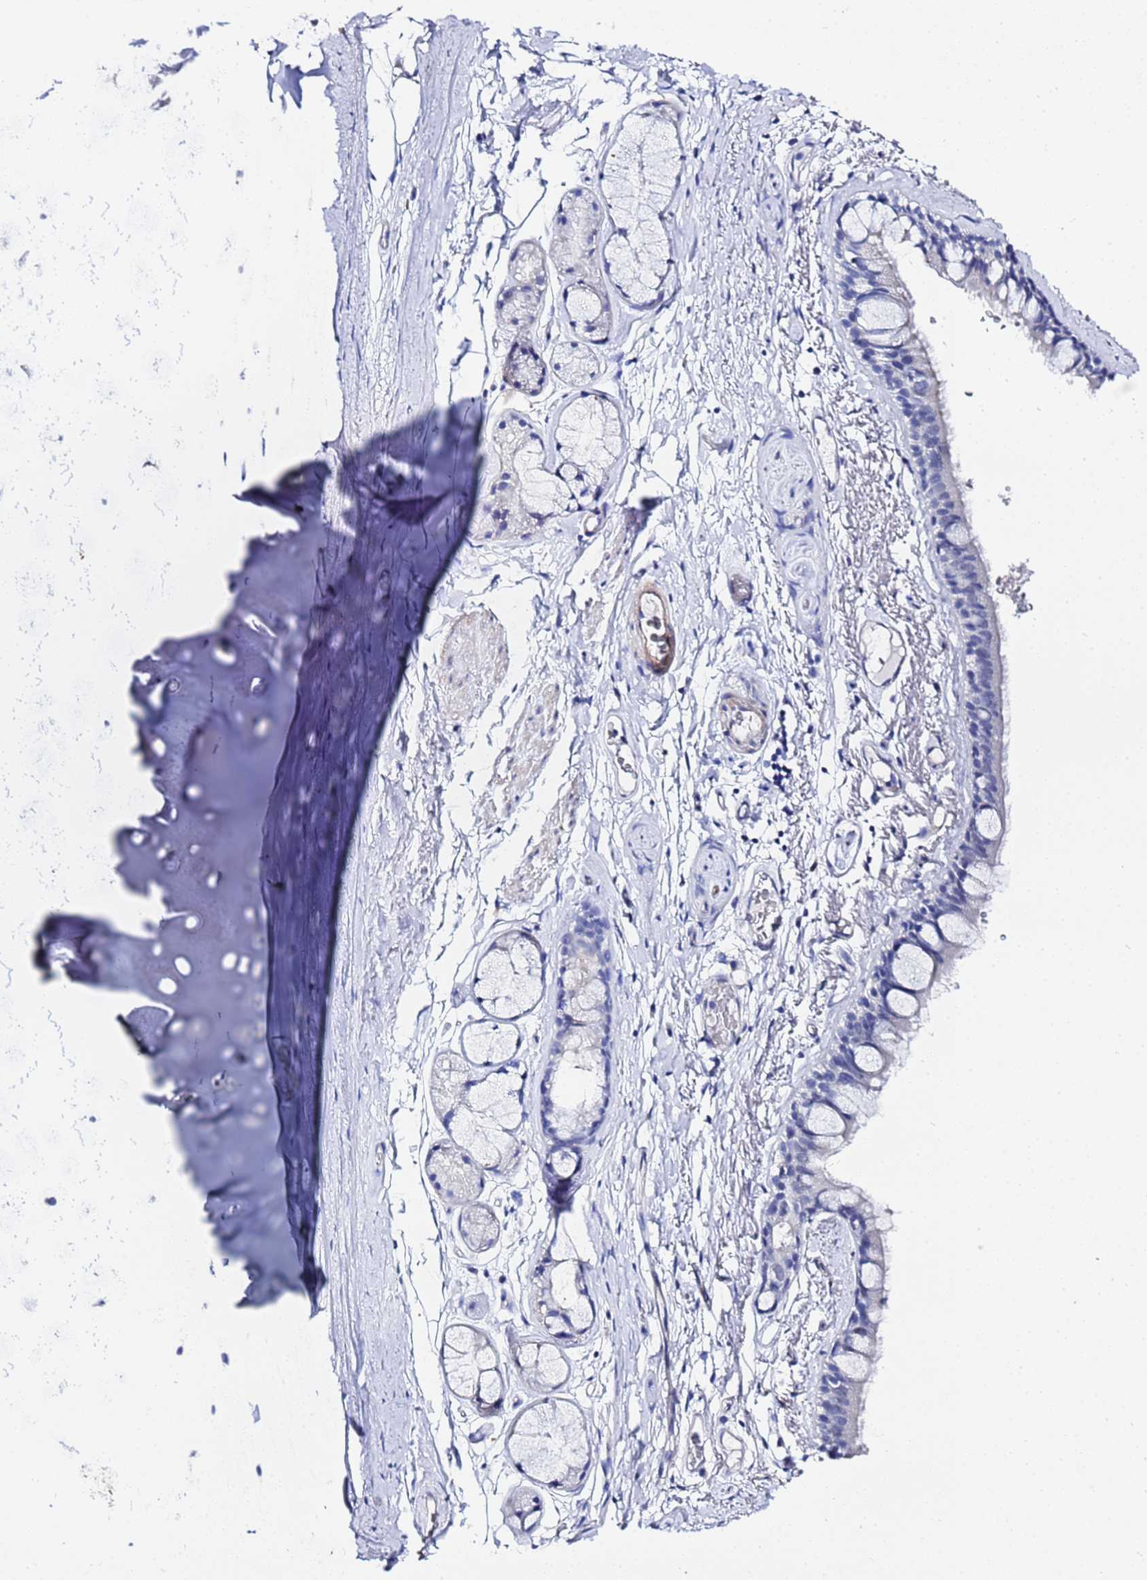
{"staining": {"intensity": "negative", "quantity": "none", "location": "none"}, "tissue": "adipose tissue", "cell_type": "Adipocytes", "image_type": "normal", "snomed": [{"axis": "morphology", "description": "Normal tissue, NOS"}, {"axis": "topography", "description": "Lymph node"}, {"axis": "topography", "description": "Bronchus"}], "caption": "Adipocytes show no significant protein positivity in benign adipose tissue. Brightfield microscopy of immunohistochemistry (IHC) stained with DAB (brown) and hematoxylin (blue), captured at high magnification.", "gene": "ZNF26", "patient": {"sex": "male", "age": 63}}